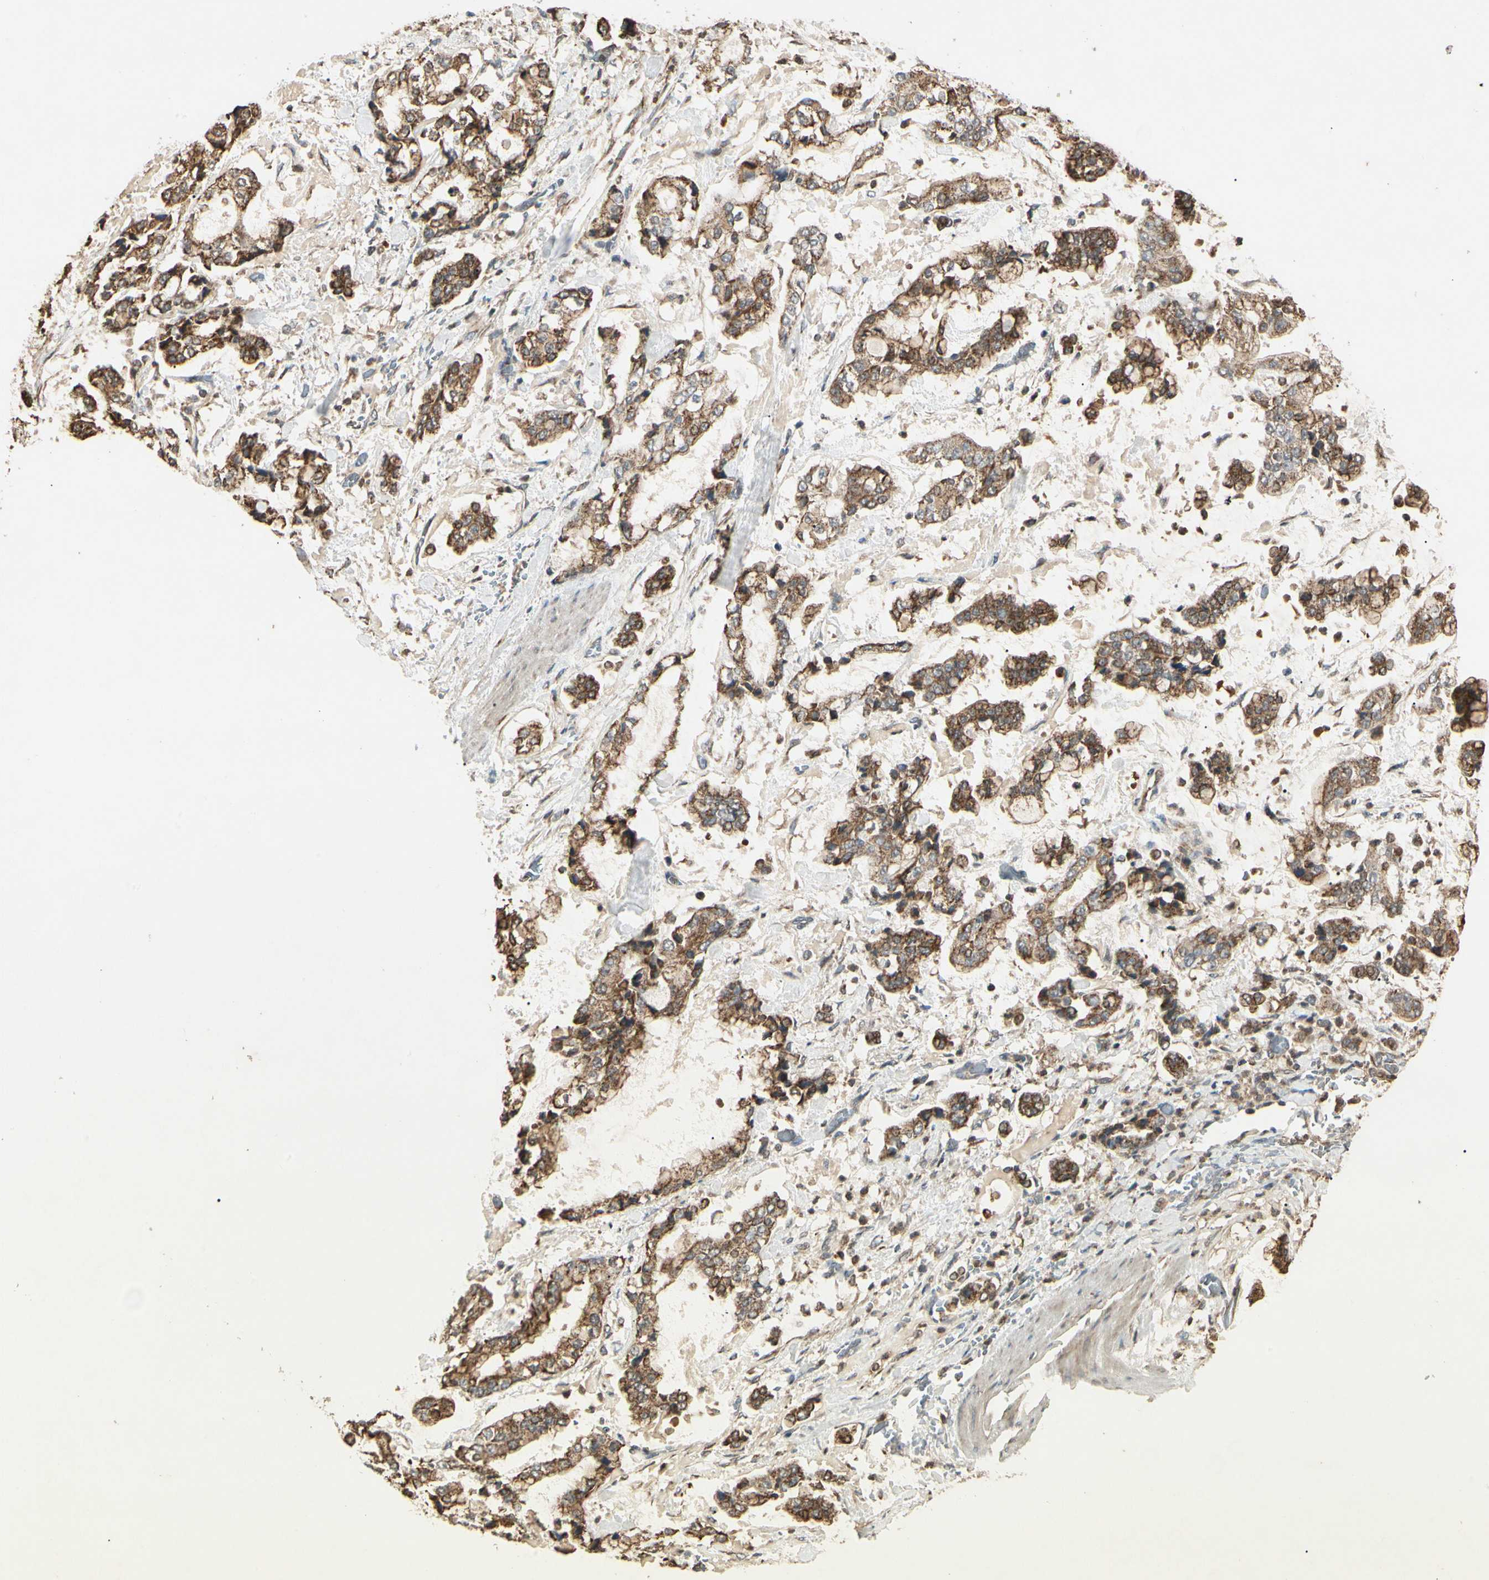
{"staining": {"intensity": "moderate", "quantity": ">75%", "location": "cytoplasmic/membranous"}, "tissue": "stomach cancer", "cell_type": "Tumor cells", "image_type": "cancer", "snomed": [{"axis": "morphology", "description": "Normal tissue, NOS"}, {"axis": "morphology", "description": "Adenocarcinoma, NOS"}, {"axis": "topography", "description": "Stomach, upper"}, {"axis": "topography", "description": "Stomach"}], "caption": "A high-resolution histopathology image shows immunohistochemistry (IHC) staining of adenocarcinoma (stomach), which demonstrates moderate cytoplasmic/membranous positivity in about >75% of tumor cells.", "gene": "PRDX5", "patient": {"sex": "male", "age": 76}}